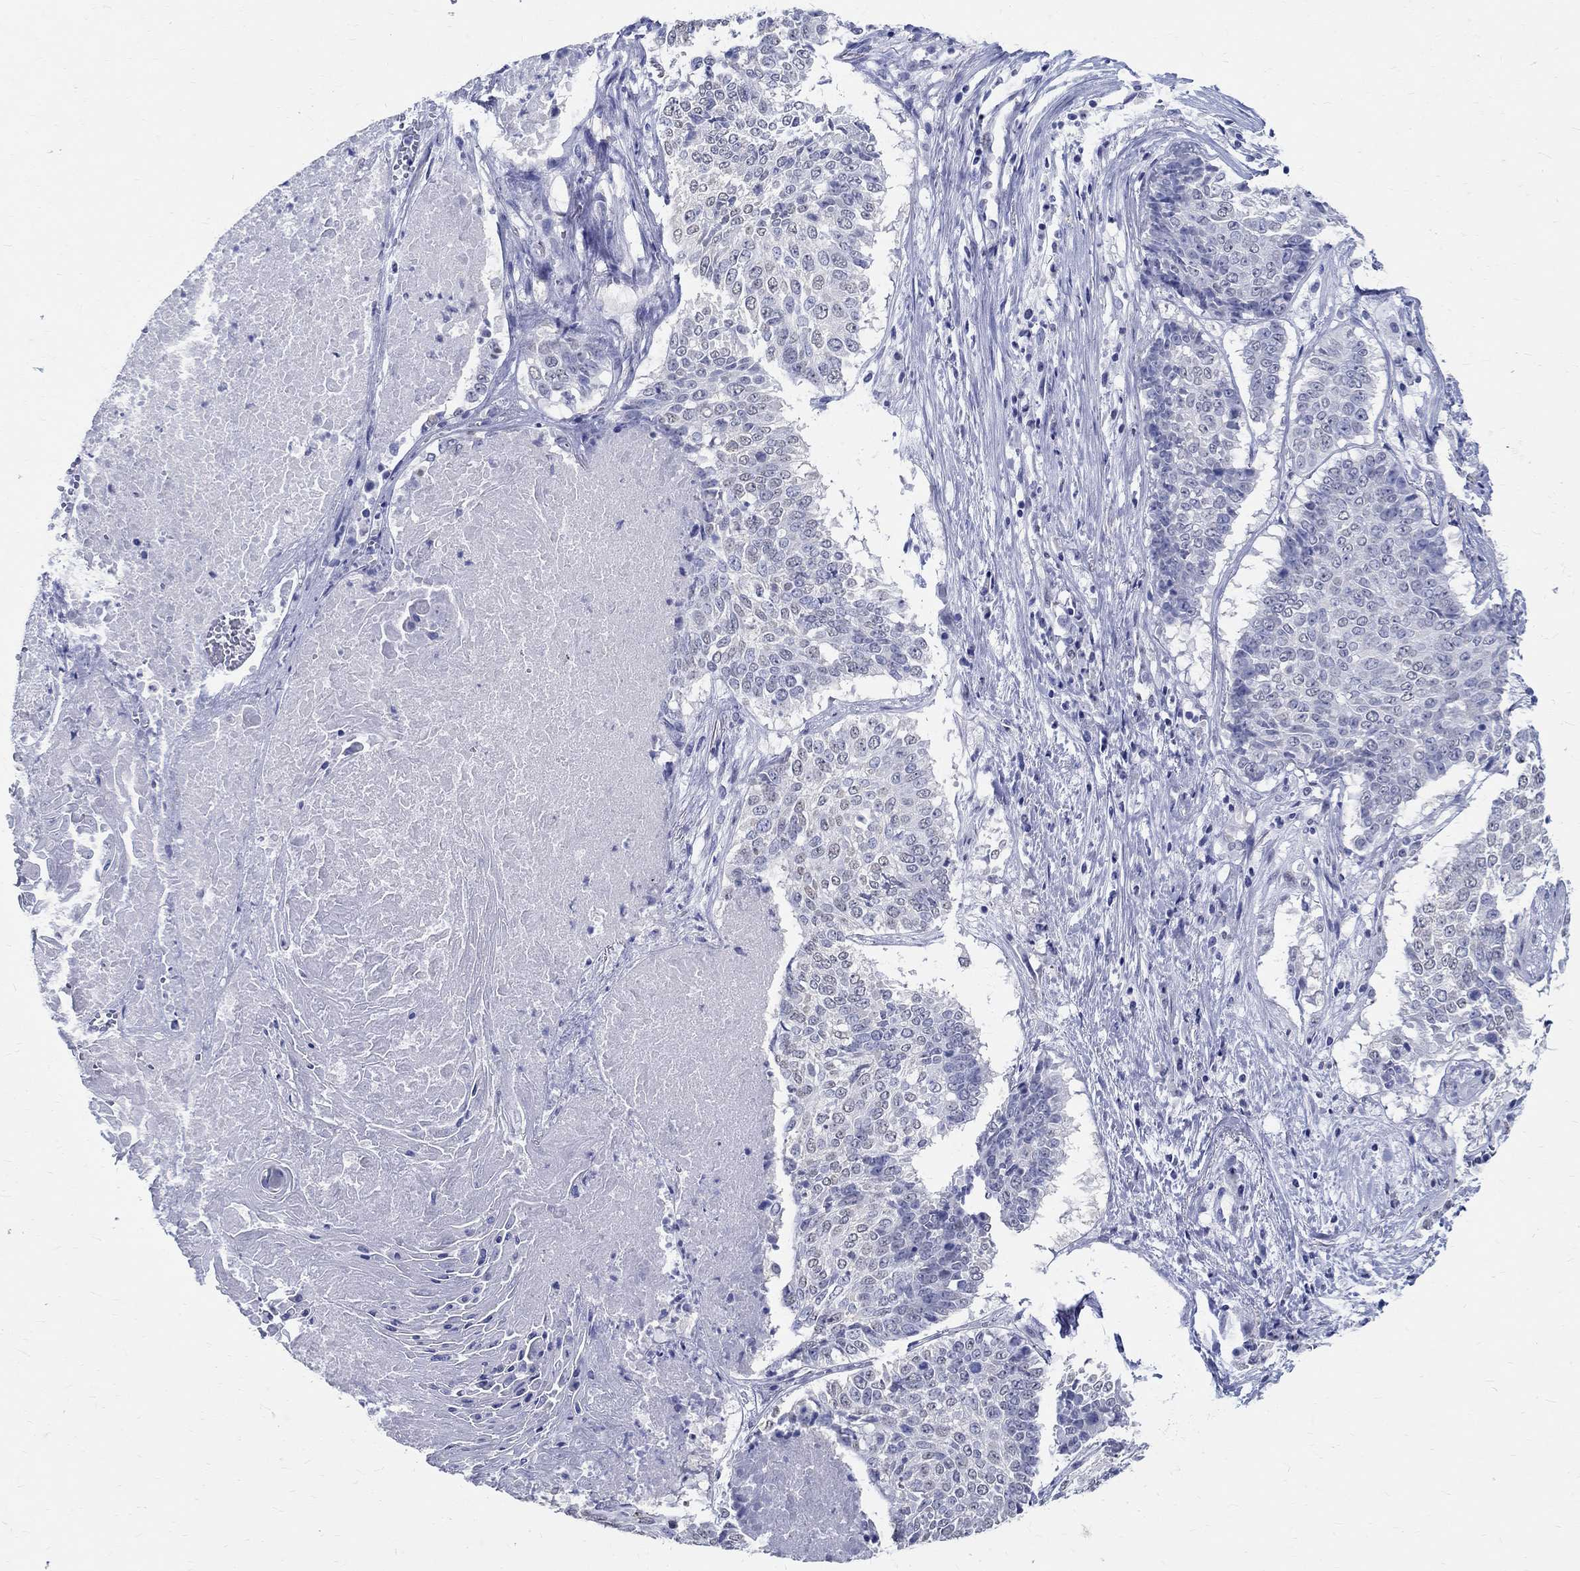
{"staining": {"intensity": "negative", "quantity": "none", "location": "none"}, "tissue": "lung cancer", "cell_type": "Tumor cells", "image_type": "cancer", "snomed": [{"axis": "morphology", "description": "Squamous cell carcinoma, NOS"}, {"axis": "topography", "description": "Lung"}], "caption": "Immunohistochemistry (IHC) micrograph of squamous cell carcinoma (lung) stained for a protein (brown), which demonstrates no staining in tumor cells.", "gene": "TSPAN16", "patient": {"sex": "male", "age": 64}}